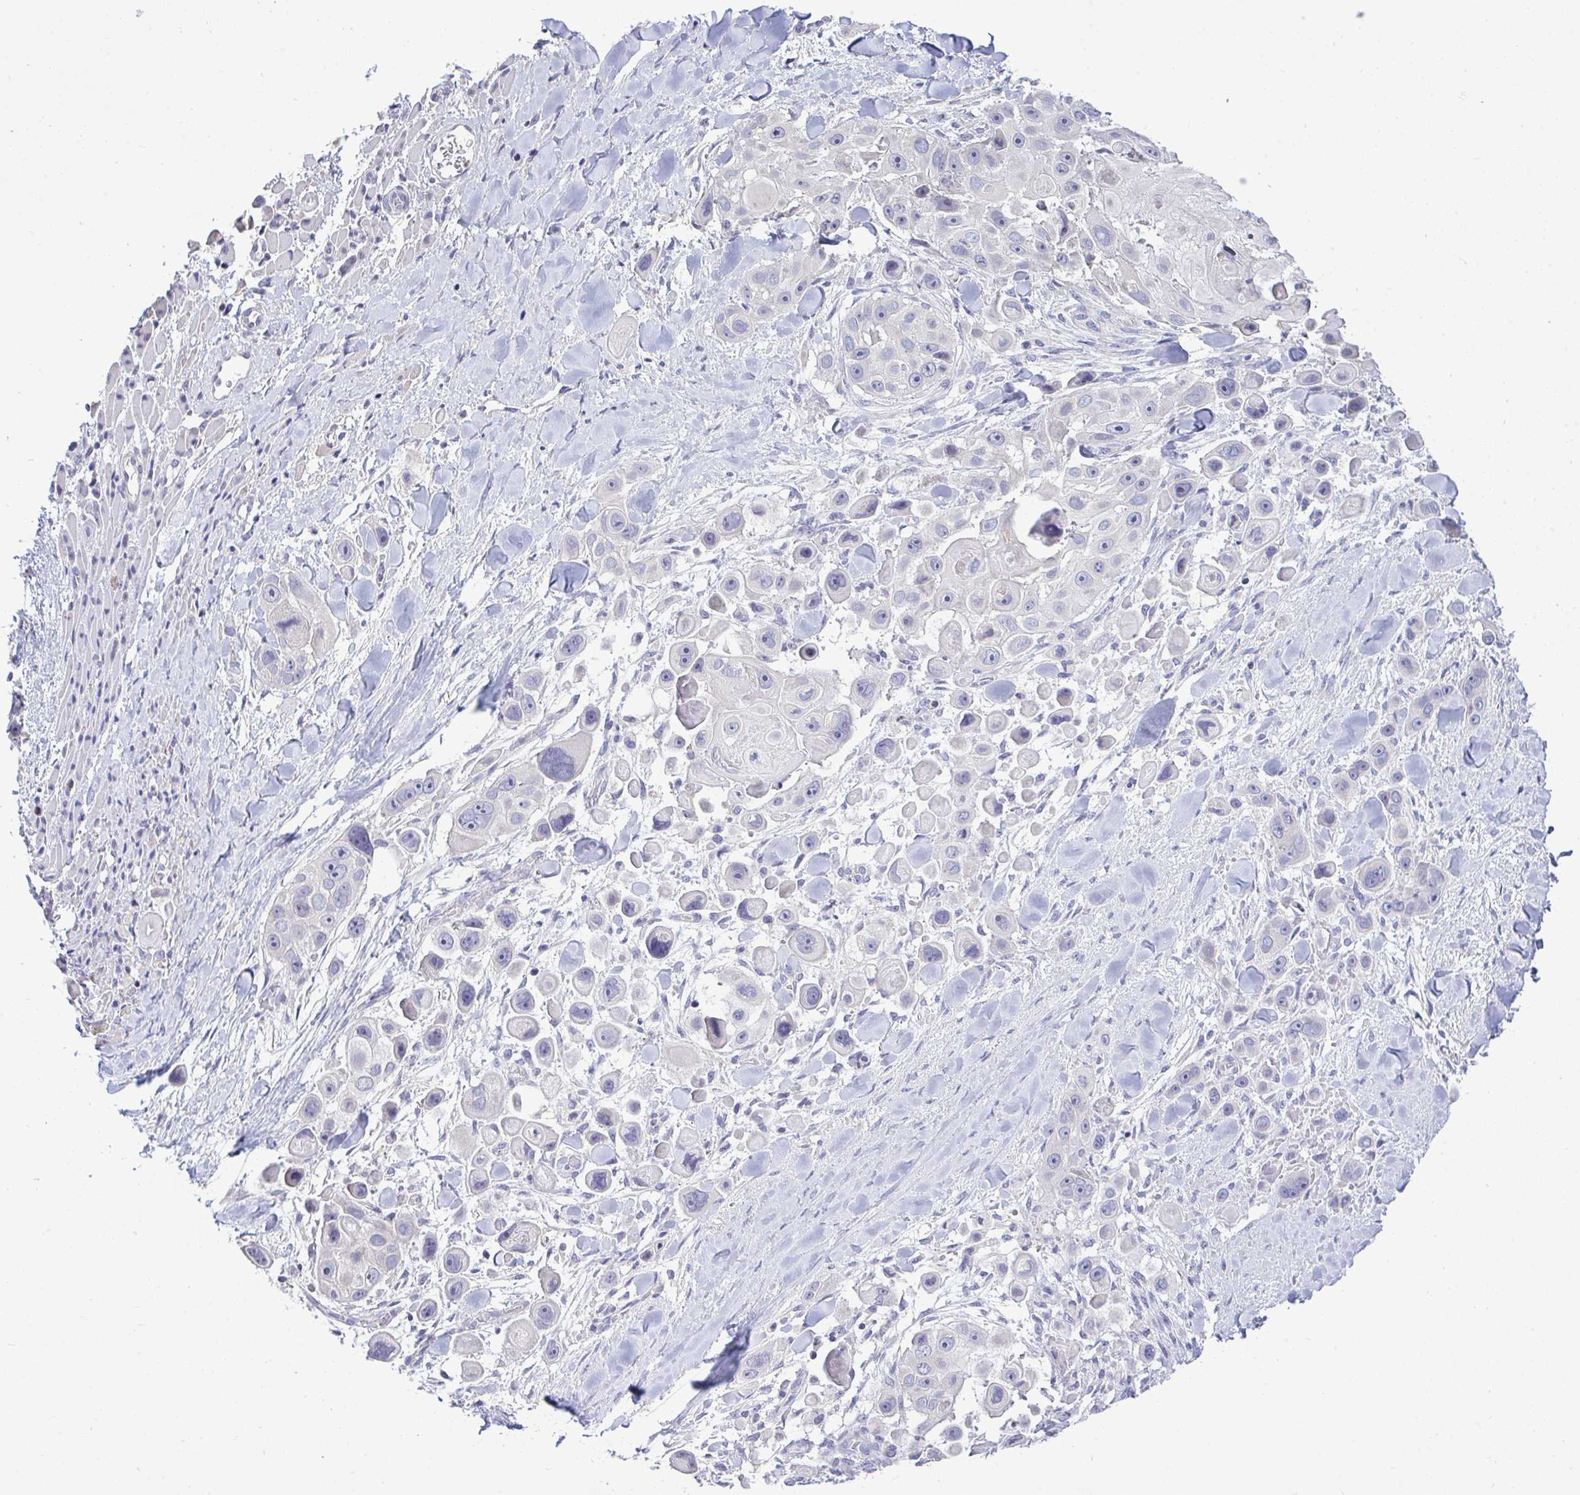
{"staining": {"intensity": "negative", "quantity": "none", "location": "none"}, "tissue": "skin cancer", "cell_type": "Tumor cells", "image_type": "cancer", "snomed": [{"axis": "morphology", "description": "Squamous cell carcinoma, NOS"}, {"axis": "topography", "description": "Skin"}], "caption": "High power microscopy histopathology image of an immunohistochemistry histopathology image of skin squamous cell carcinoma, revealing no significant positivity in tumor cells.", "gene": "PIGK", "patient": {"sex": "male", "age": 67}}